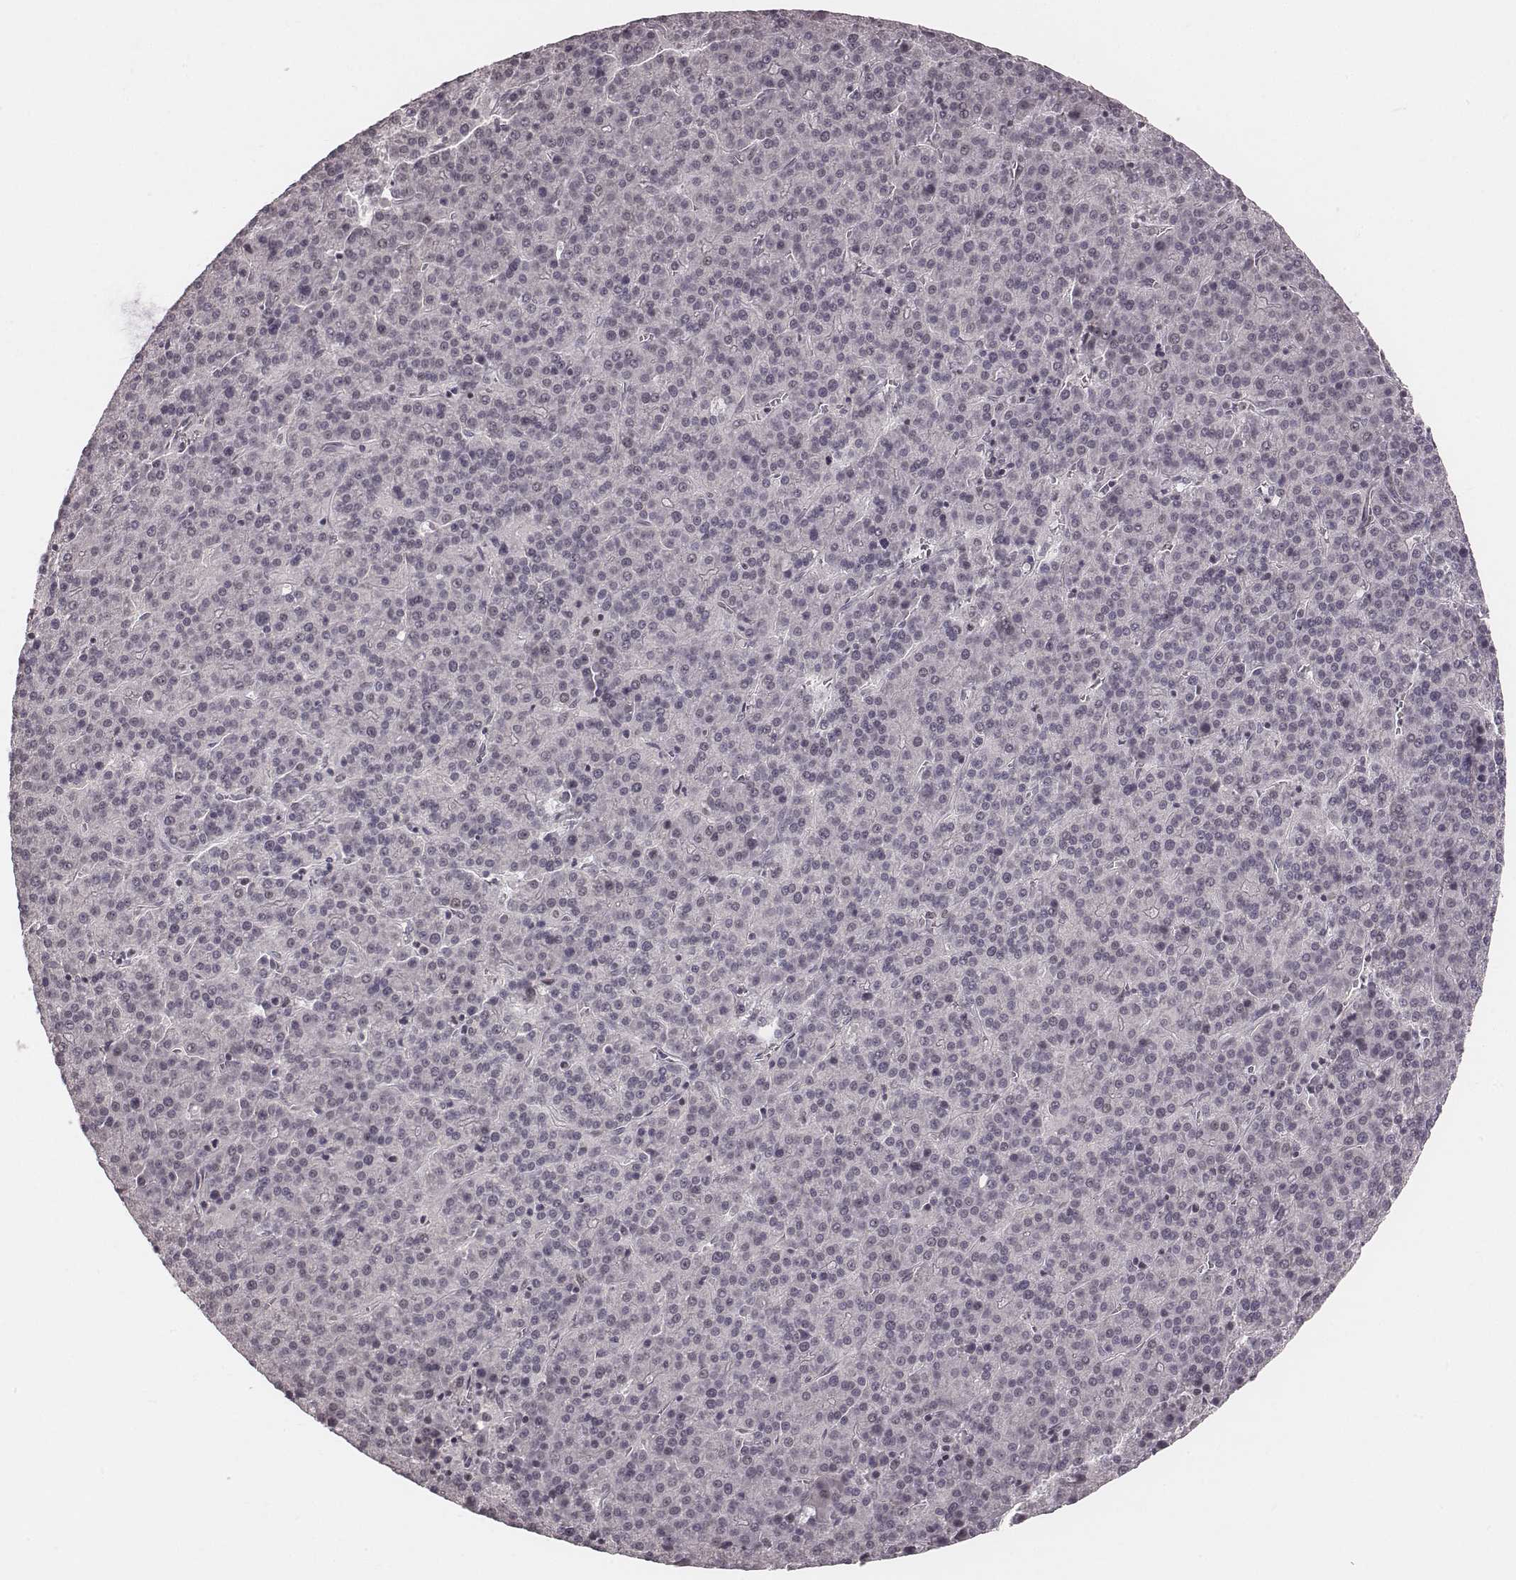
{"staining": {"intensity": "negative", "quantity": "none", "location": "none"}, "tissue": "liver cancer", "cell_type": "Tumor cells", "image_type": "cancer", "snomed": [{"axis": "morphology", "description": "Carcinoma, Hepatocellular, NOS"}, {"axis": "topography", "description": "Liver"}], "caption": "Tumor cells show no significant expression in liver cancer.", "gene": "IQCG", "patient": {"sex": "female", "age": 58}}